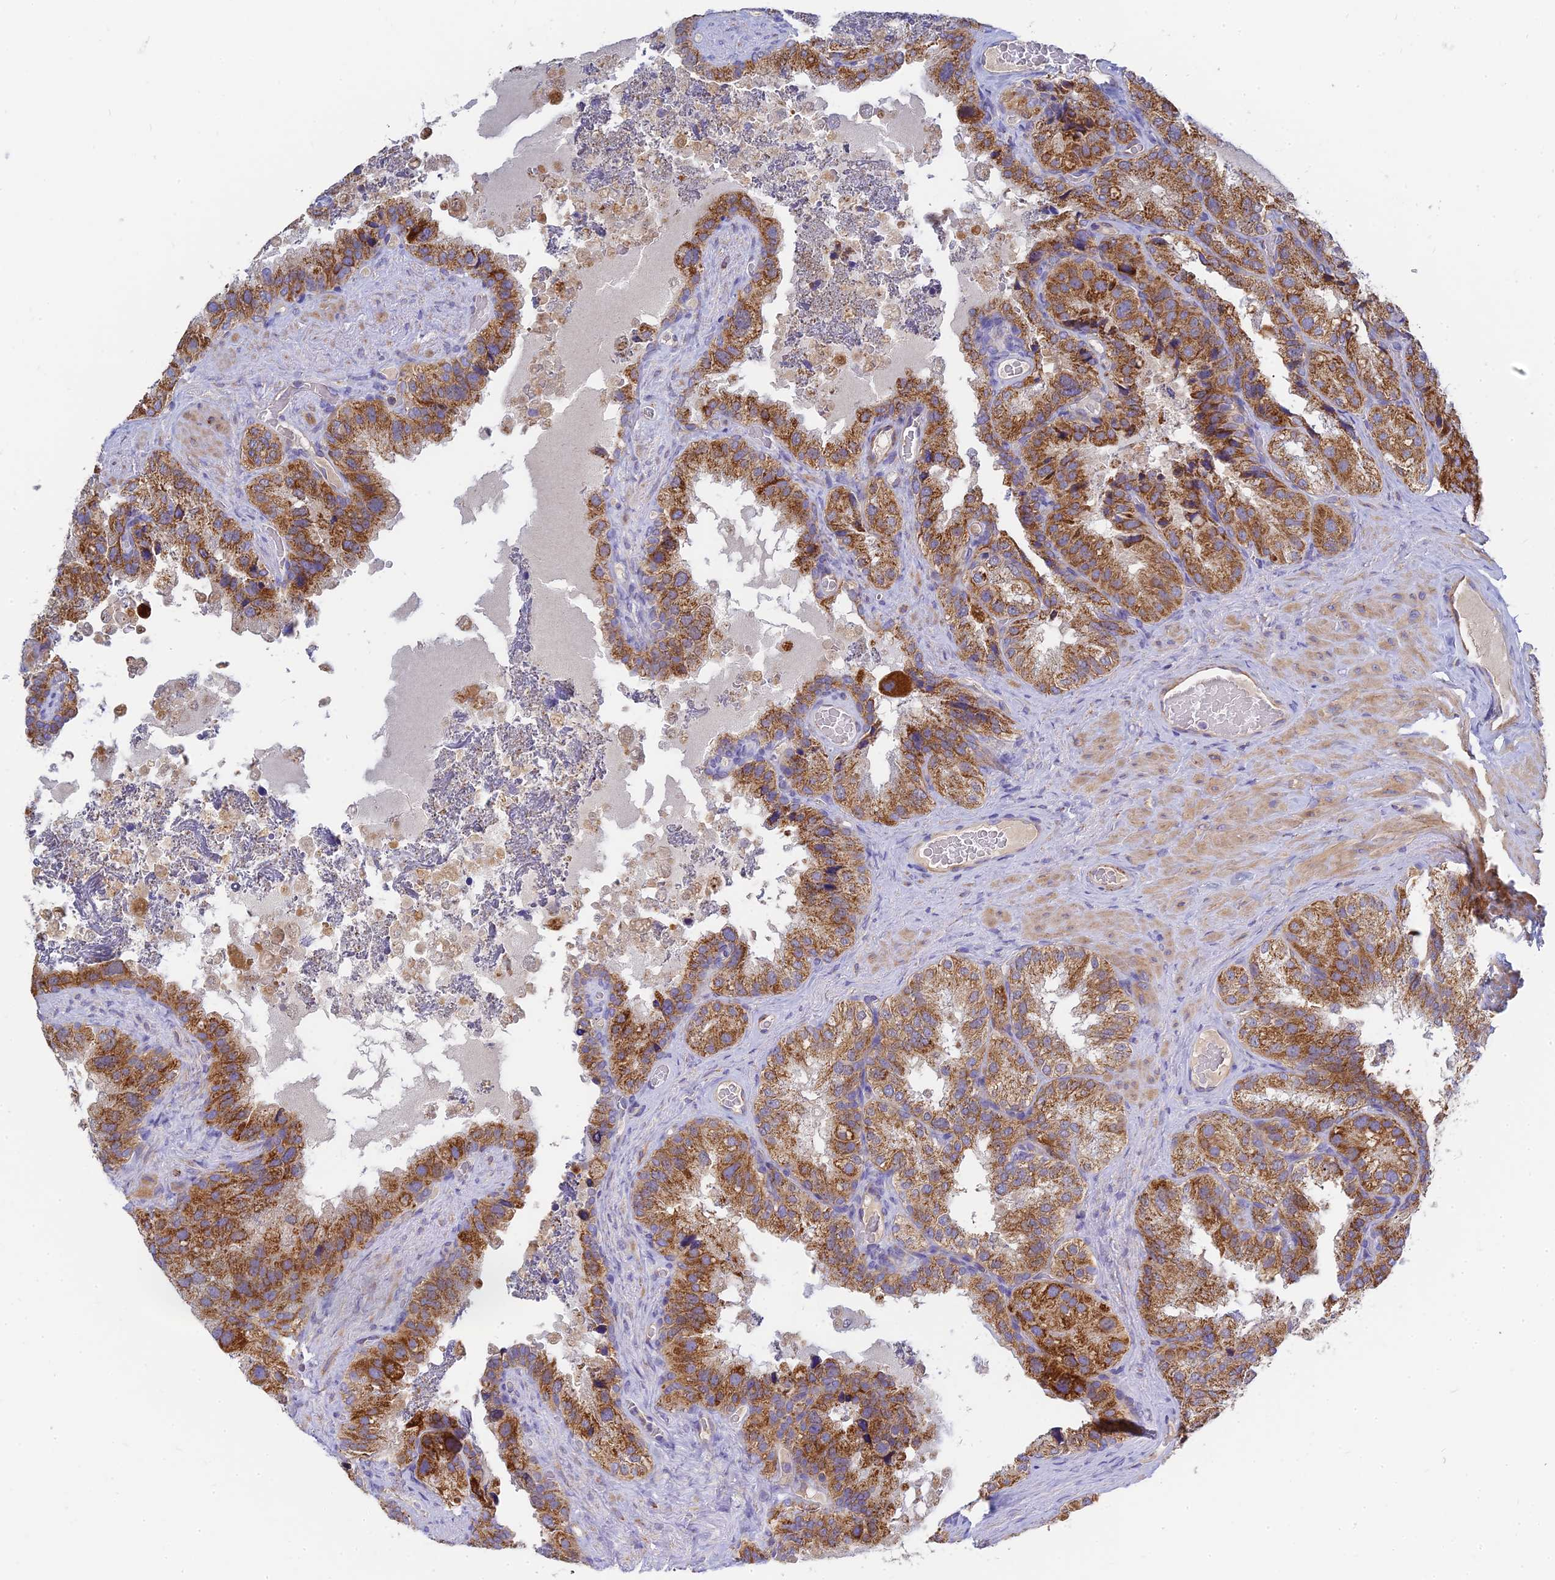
{"staining": {"intensity": "moderate", "quantity": ">75%", "location": "cytoplasmic/membranous"}, "tissue": "seminal vesicle", "cell_type": "Glandular cells", "image_type": "normal", "snomed": [{"axis": "morphology", "description": "Normal tissue, NOS"}, {"axis": "topography", "description": "Seminal veicle"}], "caption": "The photomicrograph shows staining of unremarkable seminal vesicle, revealing moderate cytoplasmic/membranous protein positivity (brown color) within glandular cells. The staining was performed using DAB (3,3'-diaminobenzidine), with brown indicating positive protein expression. Nuclei are stained blue with hematoxylin.", "gene": "MRPL15", "patient": {"sex": "male", "age": 58}}